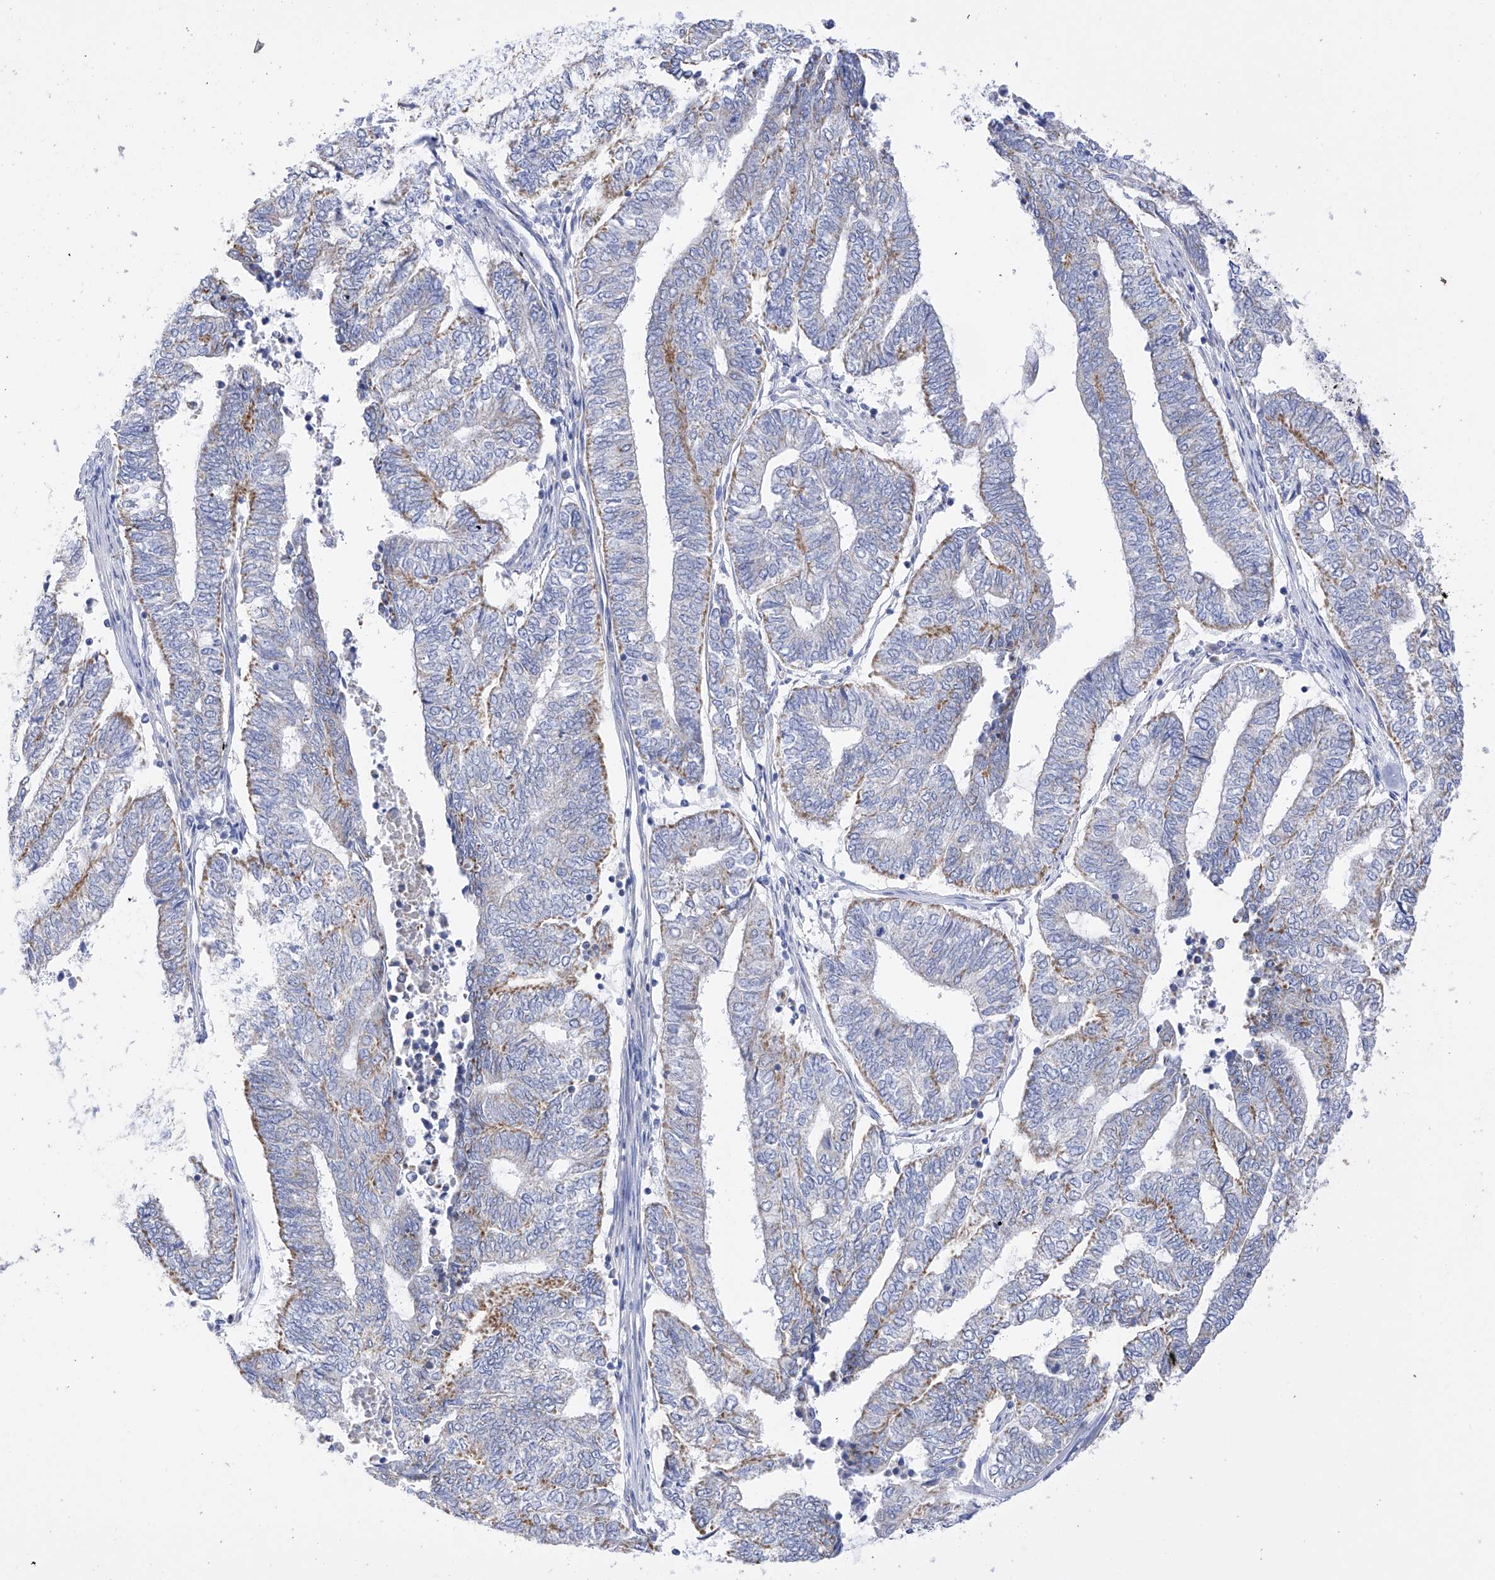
{"staining": {"intensity": "negative", "quantity": "none", "location": "none"}, "tissue": "endometrial cancer", "cell_type": "Tumor cells", "image_type": "cancer", "snomed": [{"axis": "morphology", "description": "Adenocarcinoma, NOS"}, {"axis": "topography", "description": "Uterus"}, {"axis": "topography", "description": "Endometrium"}], "caption": "There is no significant positivity in tumor cells of endometrial adenocarcinoma. (DAB (3,3'-diaminobenzidine) IHC, high magnification).", "gene": "FLG", "patient": {"sex": "female", "age": 70}}